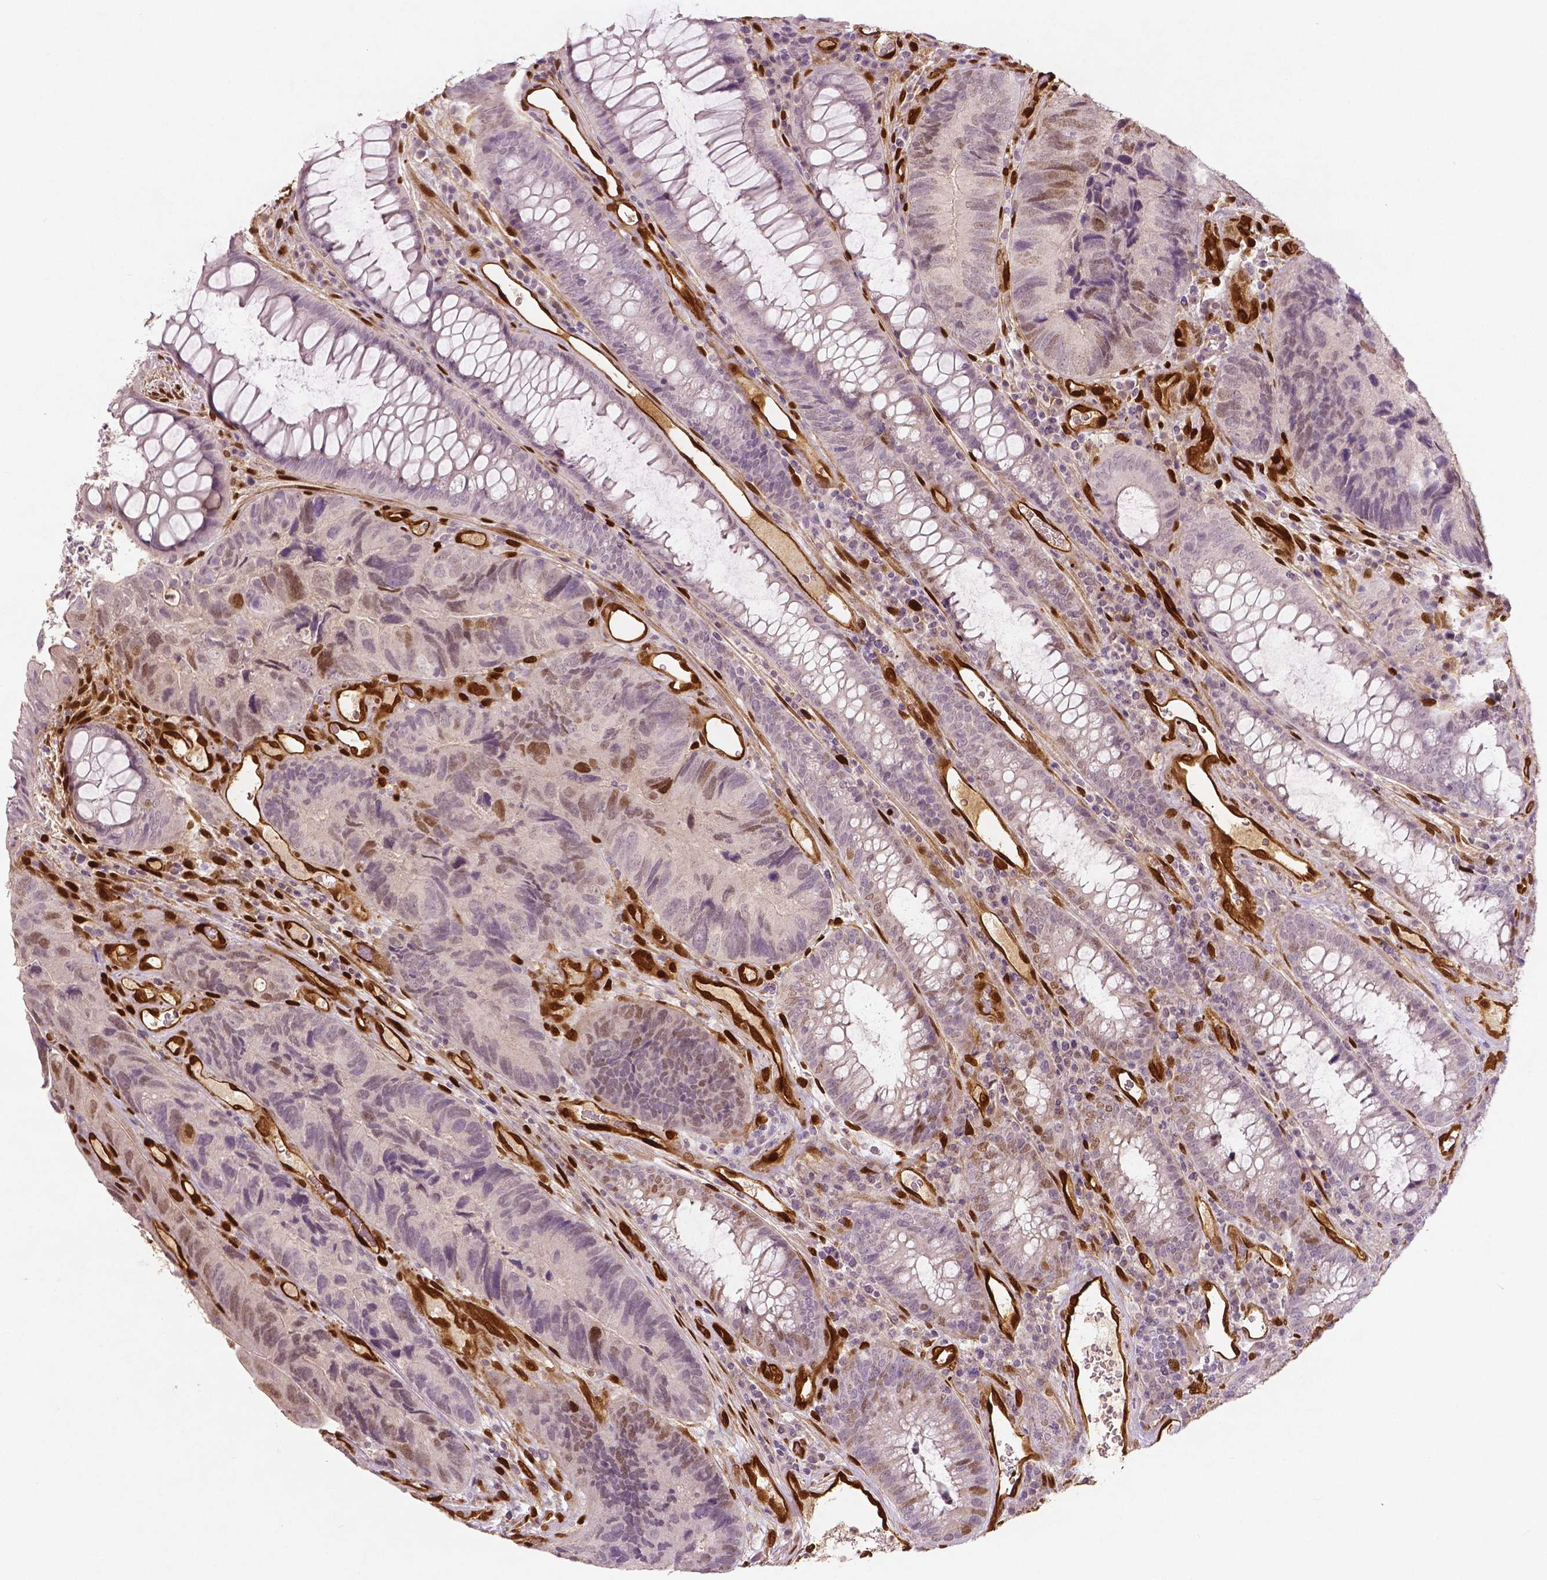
{"staining": {"intensity": "moderate", "quantity": "<25%", "location": "nuclear"}, "tissue": "colorectal cancer", "cell_type": "Tumor cells", "image_type": "cancer", "snomed": [{"axis": "morphology", "description": "Adenocarcinoma, NOS"}, {"axis": "topography", "description": "Colon"}], "caption": "Immunohistochemical staining of human colorectal cancer (adenocarcinoma) displays low levels of moderate nuclear staining in about <25% of tumor cells. (DAB (3,3'-diaminobenzidine) = brown stain, brightfield microscopy at high magnification).", "gene": "WWTR1", "patient": {"sex": "female", "age": 67}}